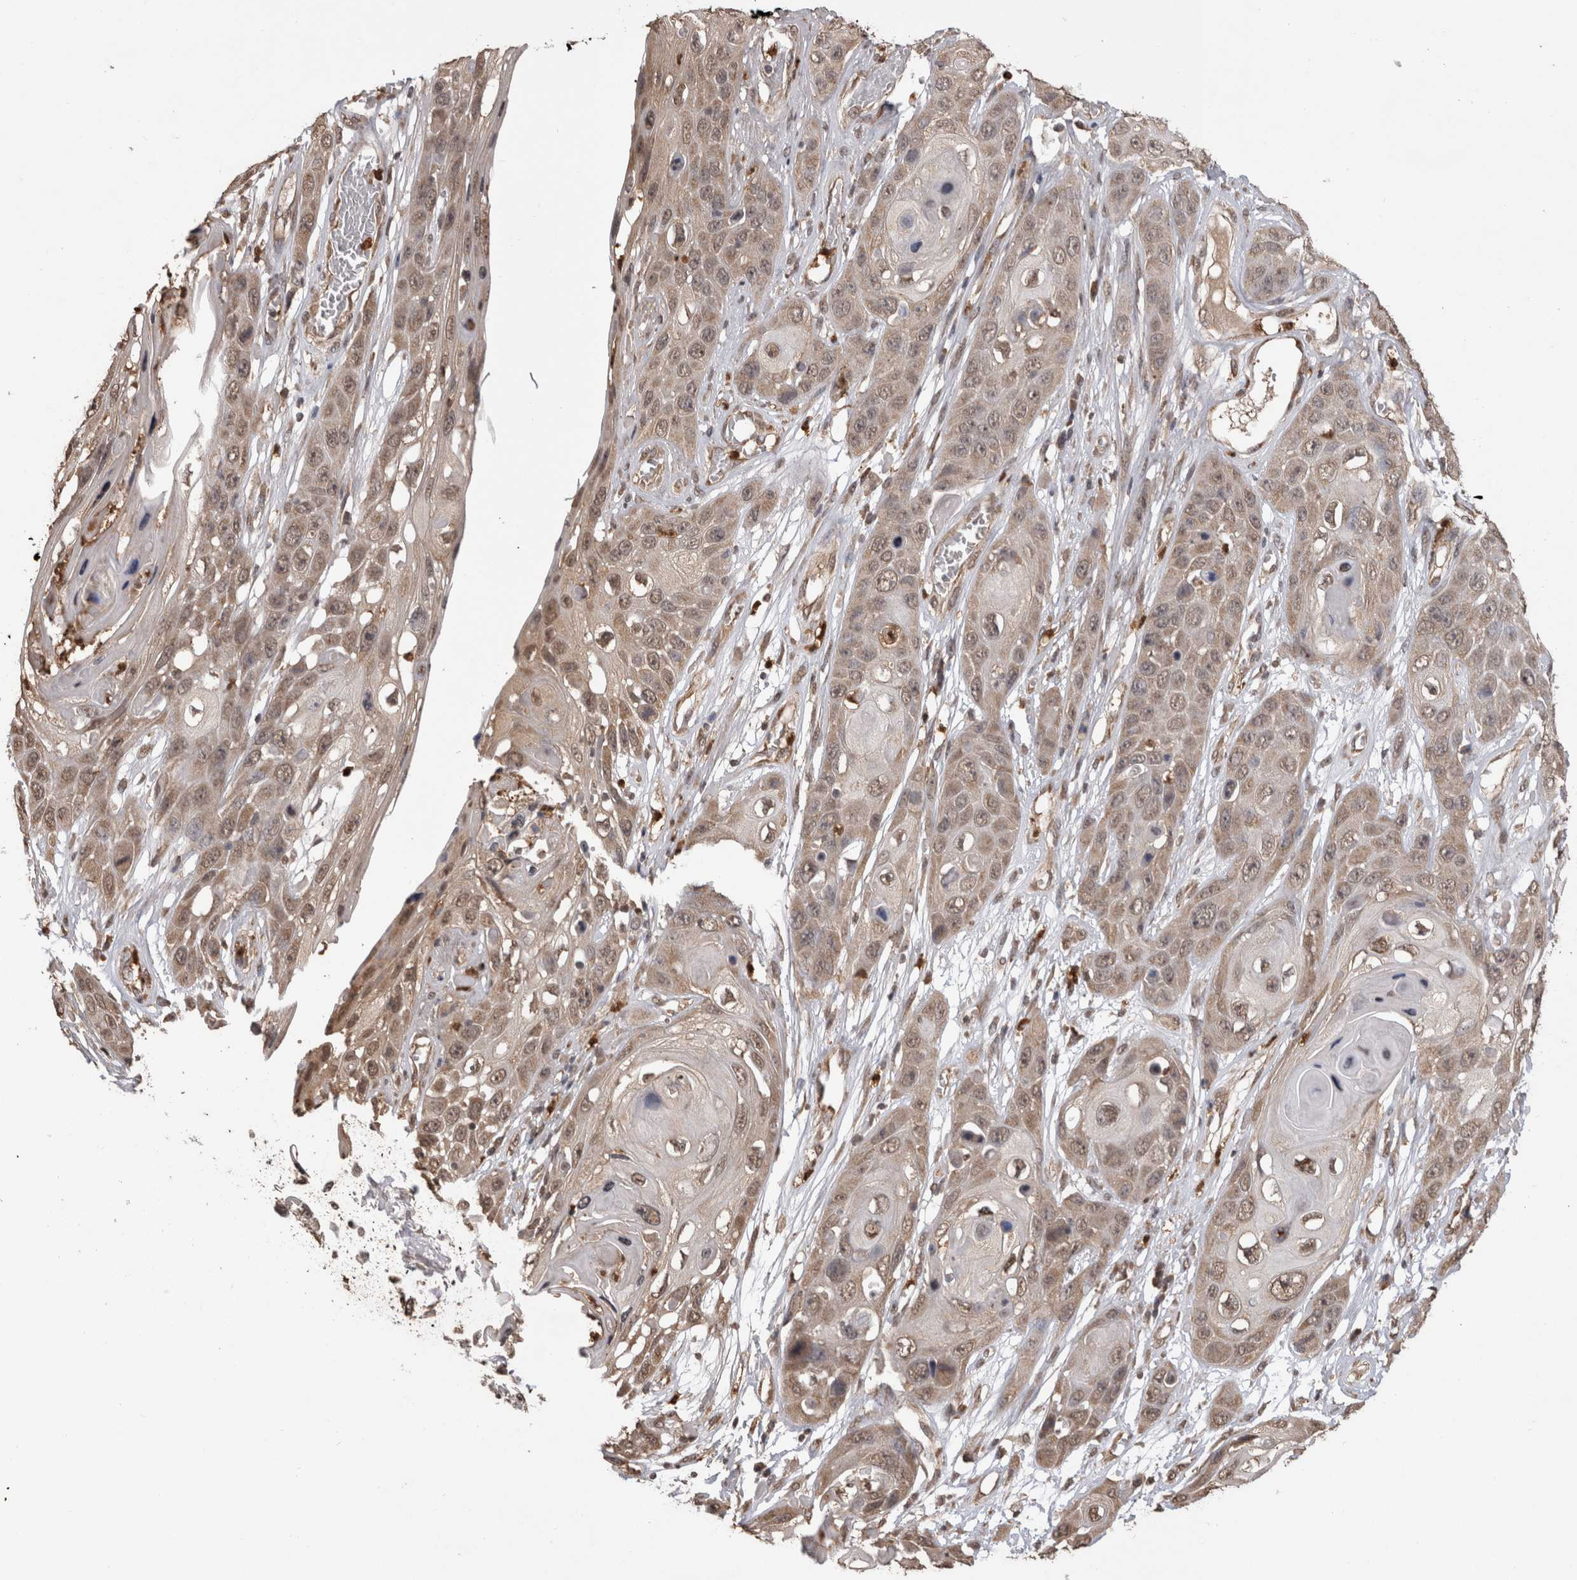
{"staining": {"intensity": "weak", "quantity": ">75%", "location": "cytoplasmic/membranous,nuclear"}, "tissue": "skin cancer", "cell_type": "Tumor cells", "image_type": "cancer", "snomed": [{"axis": "morphology", "description": "Squamous cell carcinoma, NOS"}, {"axis": "topography", "description": "Skin"}], "caption": "A brown stain labels weak cytoplasmic/membranous and nuclear staining of a protein in human skin cancer tumor cells.", "gene": "PAK4", "patient": {"sex": "male", "age": 55}}